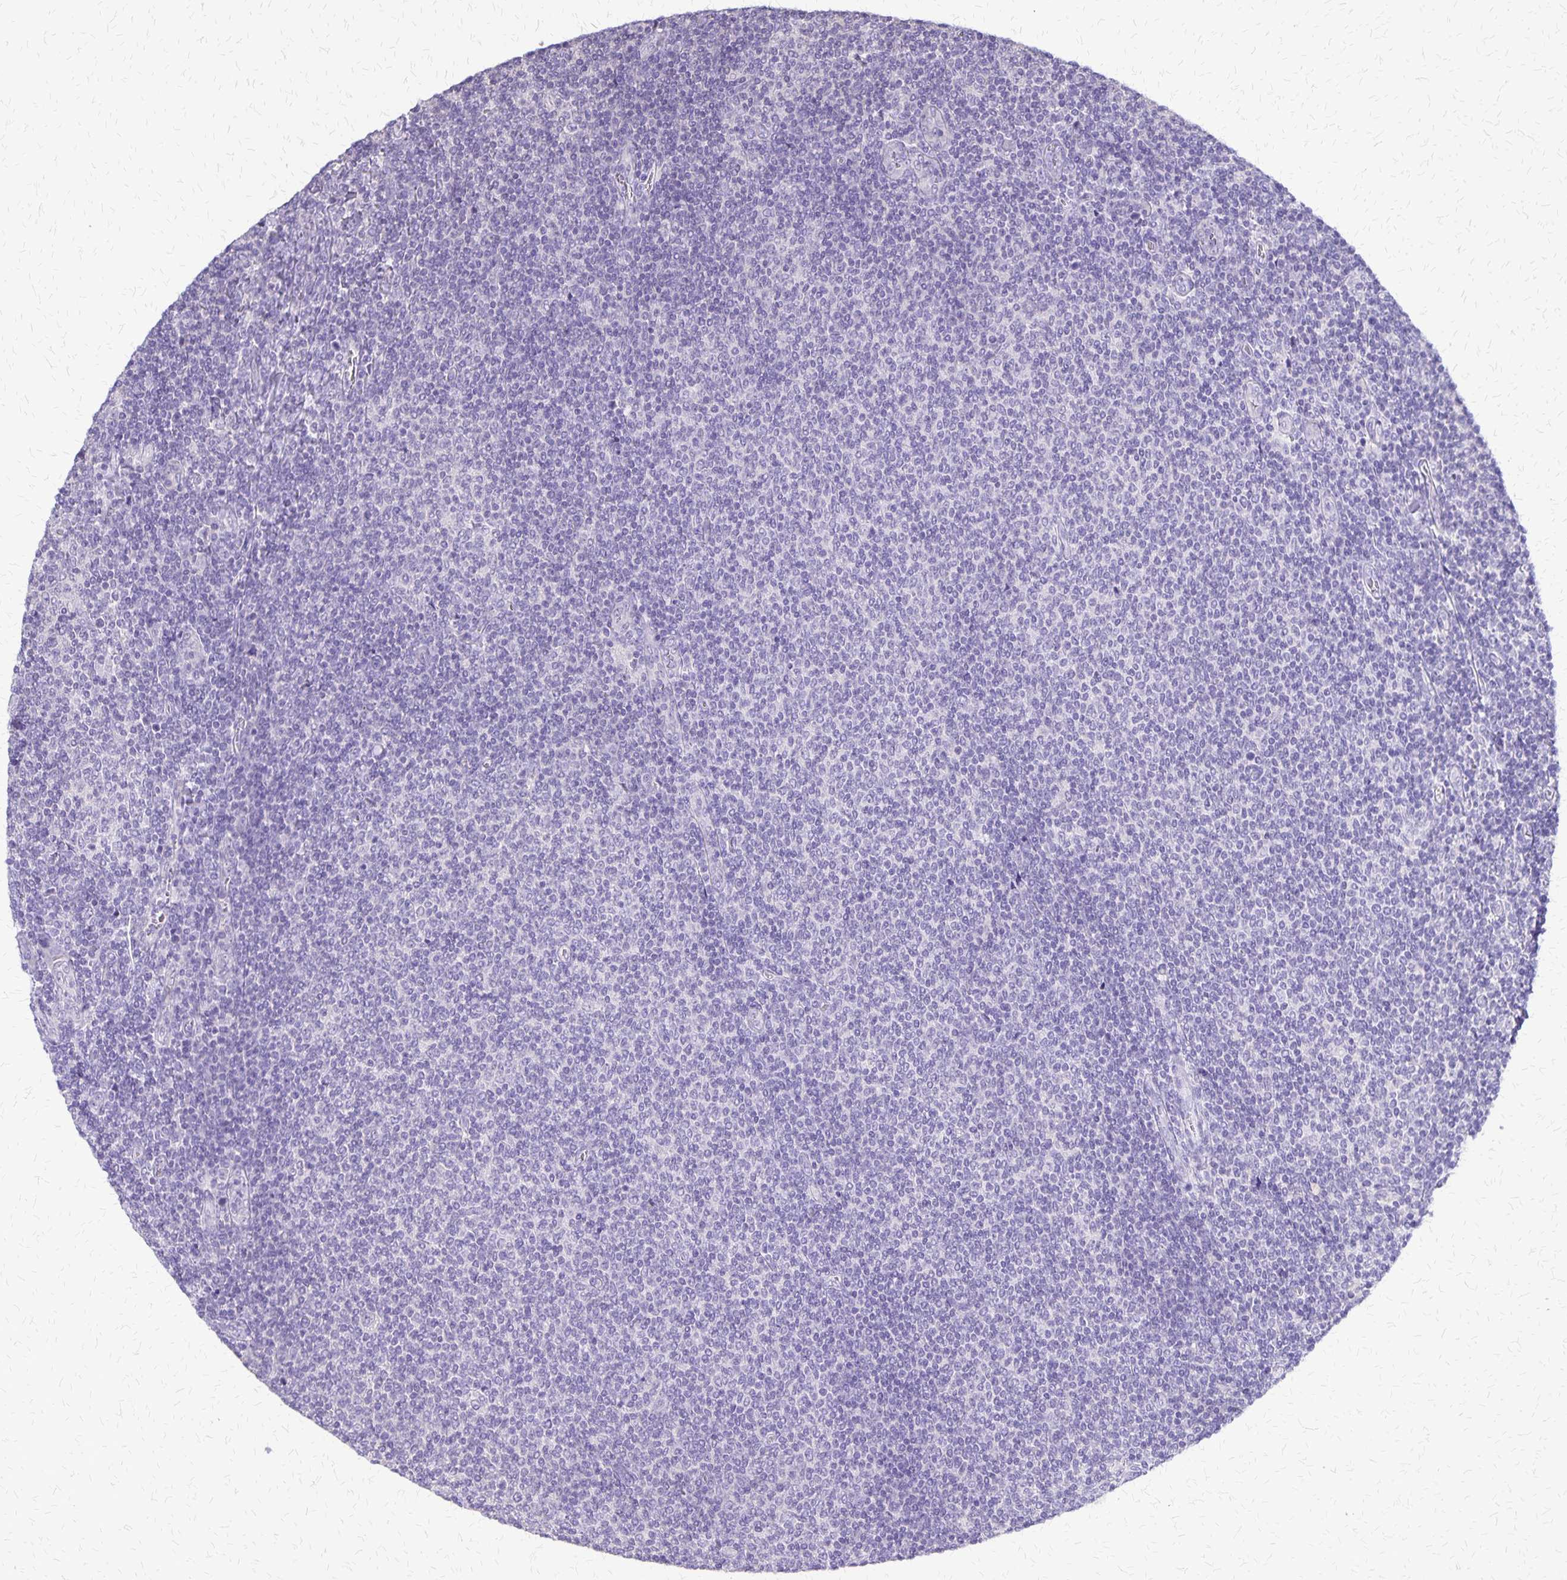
{"staining": {"intensity": "negative", "quantity": "none", "location": "none"}, "tissue": "lymphoma", "cell_type": "Tumor cells", "image_type": "cancer", "snomed": [{"axis": "morphology", "description": "Malignant lymphoma, non-Hodgkin's type, Low grade"}, {"axis": "topography", "description": "Lymph node"}], "caption": "There is no significant expression in tumor cells of low-grade malignant lymphoma, non-Hodgkin's type.", "gene": "SI", "patient": {"sex": "male", "age": 52}}